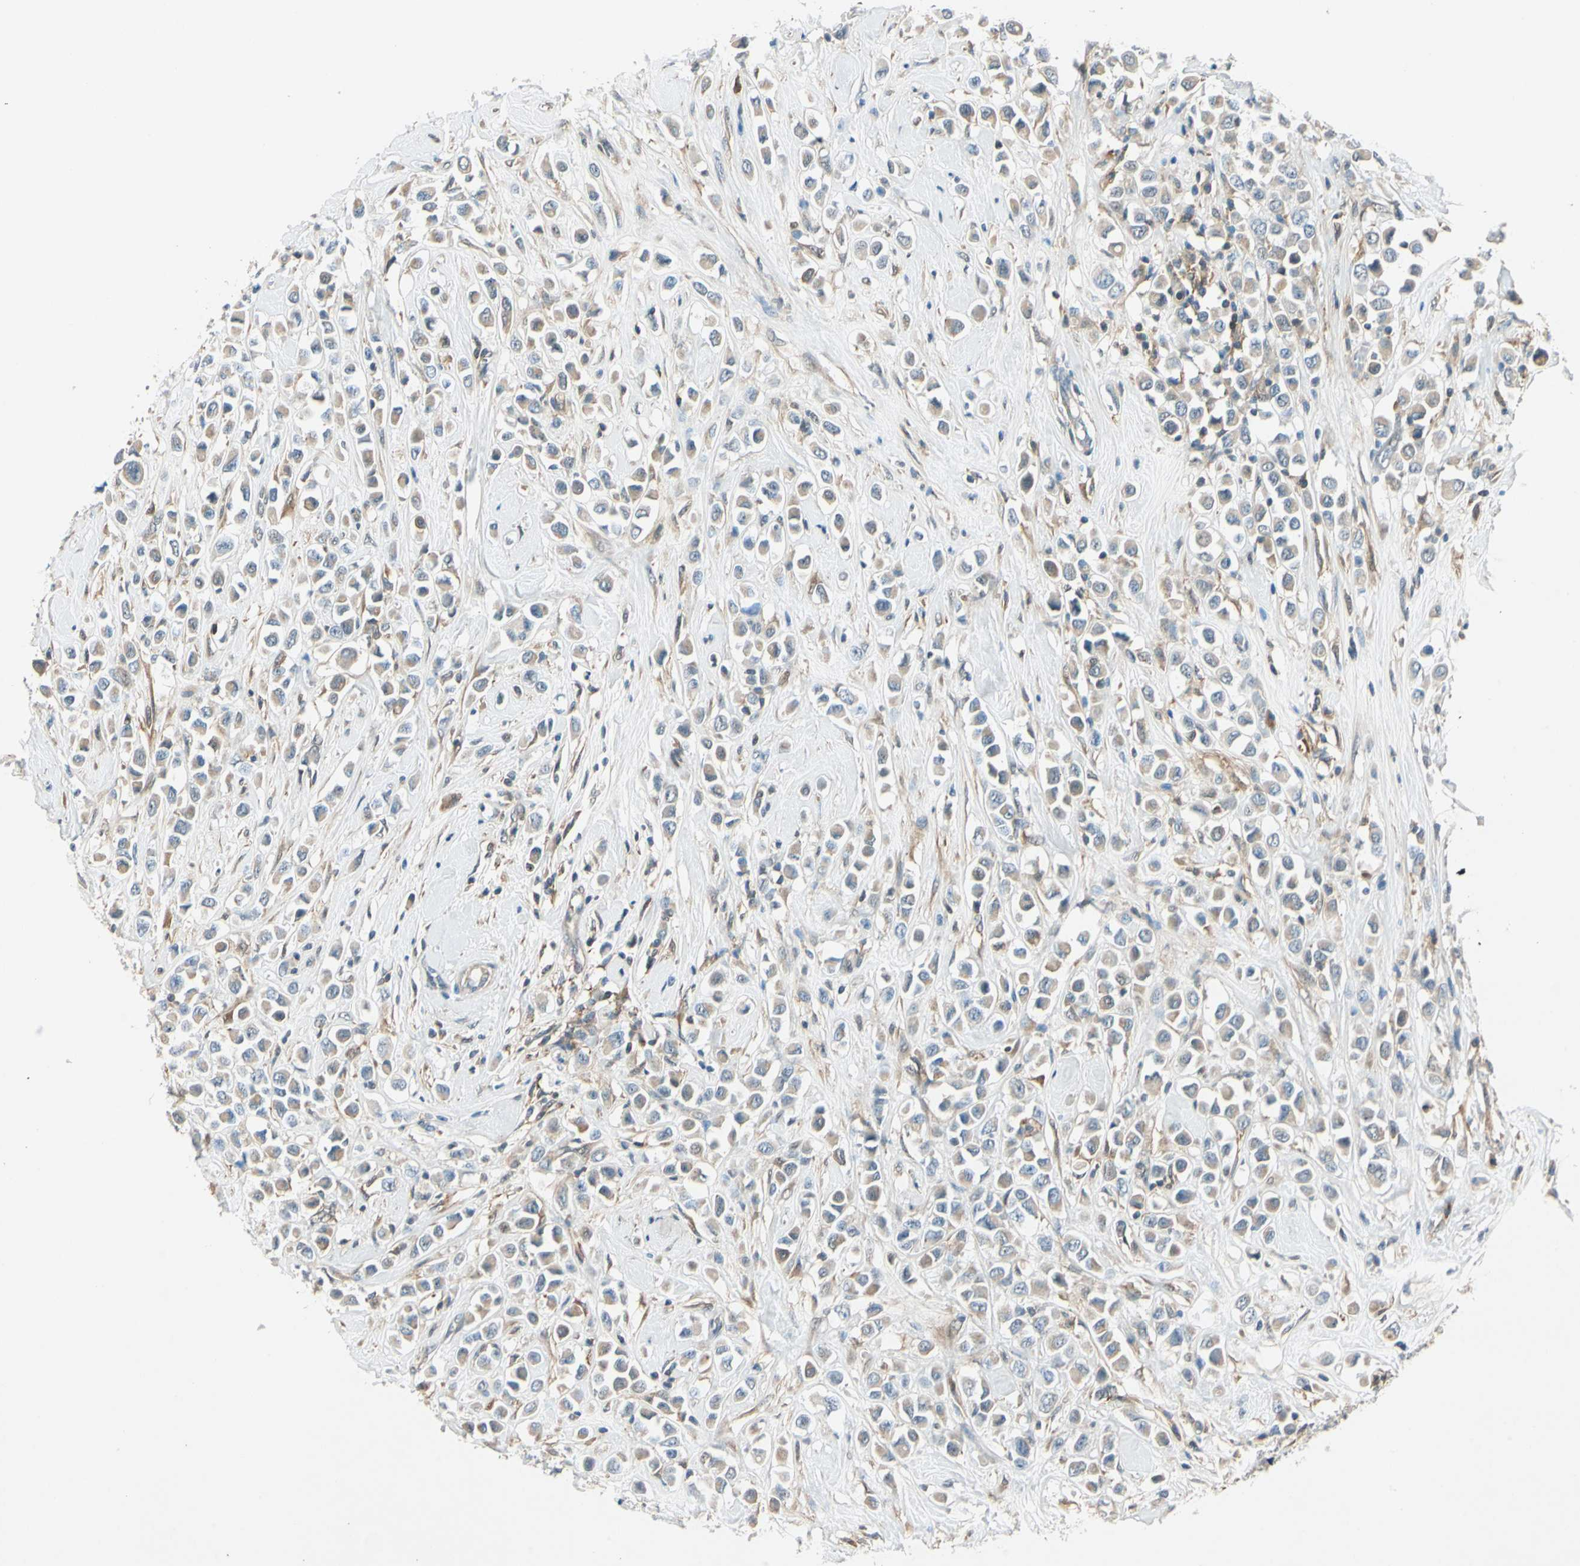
{"staining": {"intensity": "moderate", "quantity": "25%-75%", "location": "cytoplasmic/membranous"}, "tissue": "breast cancer", "cell_type": "Tumor cells", "image_type": "cancer", "snomed": [{"axis": "morphology", "description": "Duct carcinoma"}, {"axis": "topography", "description": "Breast"}], "caption": "A histopathology image of human intraductal carcinoma (breast) stained for a protein reveals moderate cytoplasmic/membranous brown staining in tumor cells.", "gene": "WIPI1", "patient": {"sex": "female", "age": 61}}